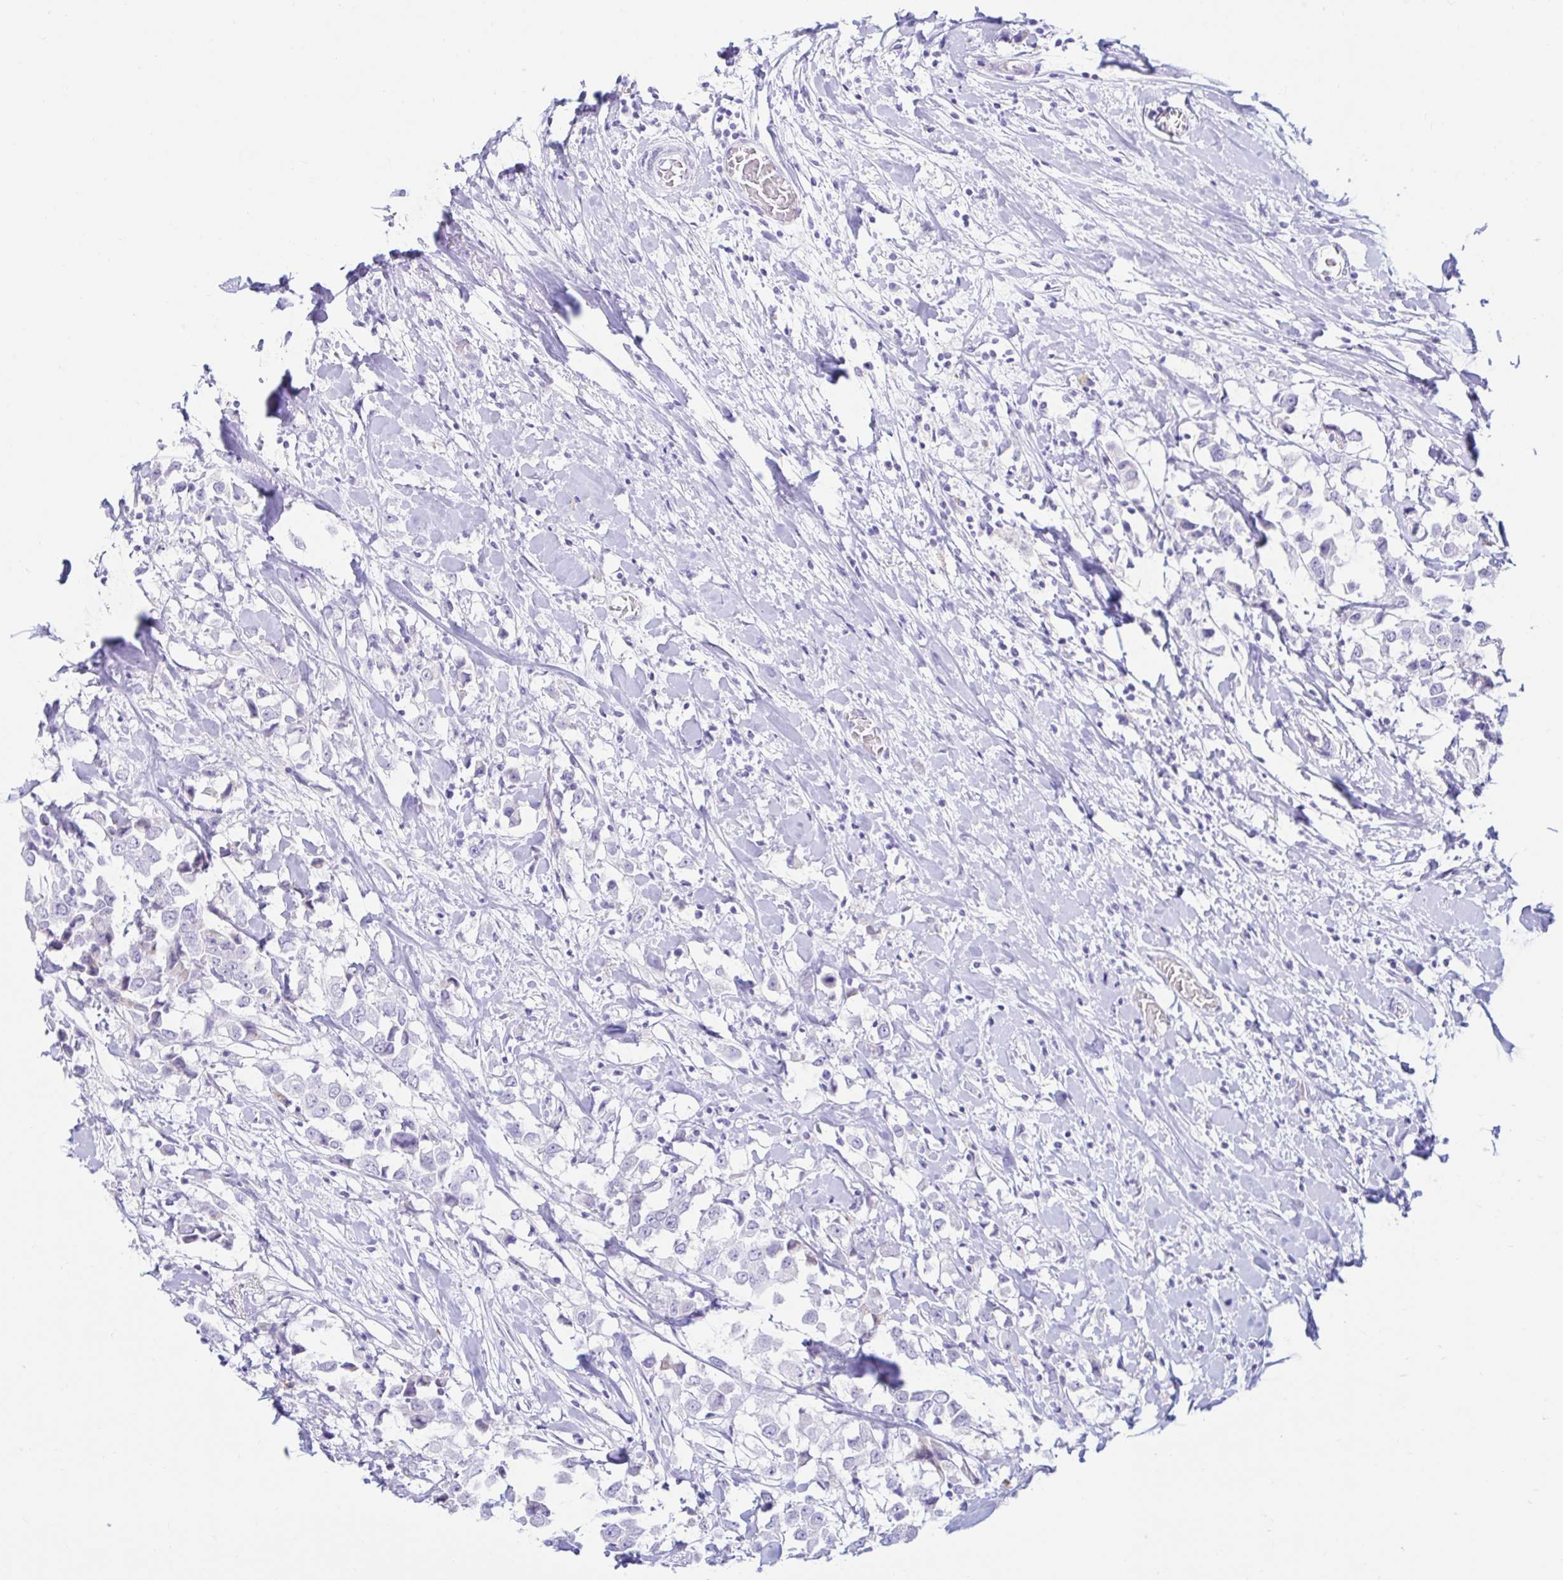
{"staining": {"intensity": "negative", "quantity": "none", "location": "none"}, "tissue": "breast cancer", "cell_type": "Tumor cells", "image_type": "cancer", "snomed": [{"axis": "morphology", "description": "Duct carcinoma"}, {"axis": "topography", "description": "Breast"}], "caption": "The histopathology image shows no staining of tumor cells in breast cancer (invasive ductal carcinoma).", "gene": "BEST1", "patient": {"sex": "female", "age": 61}}